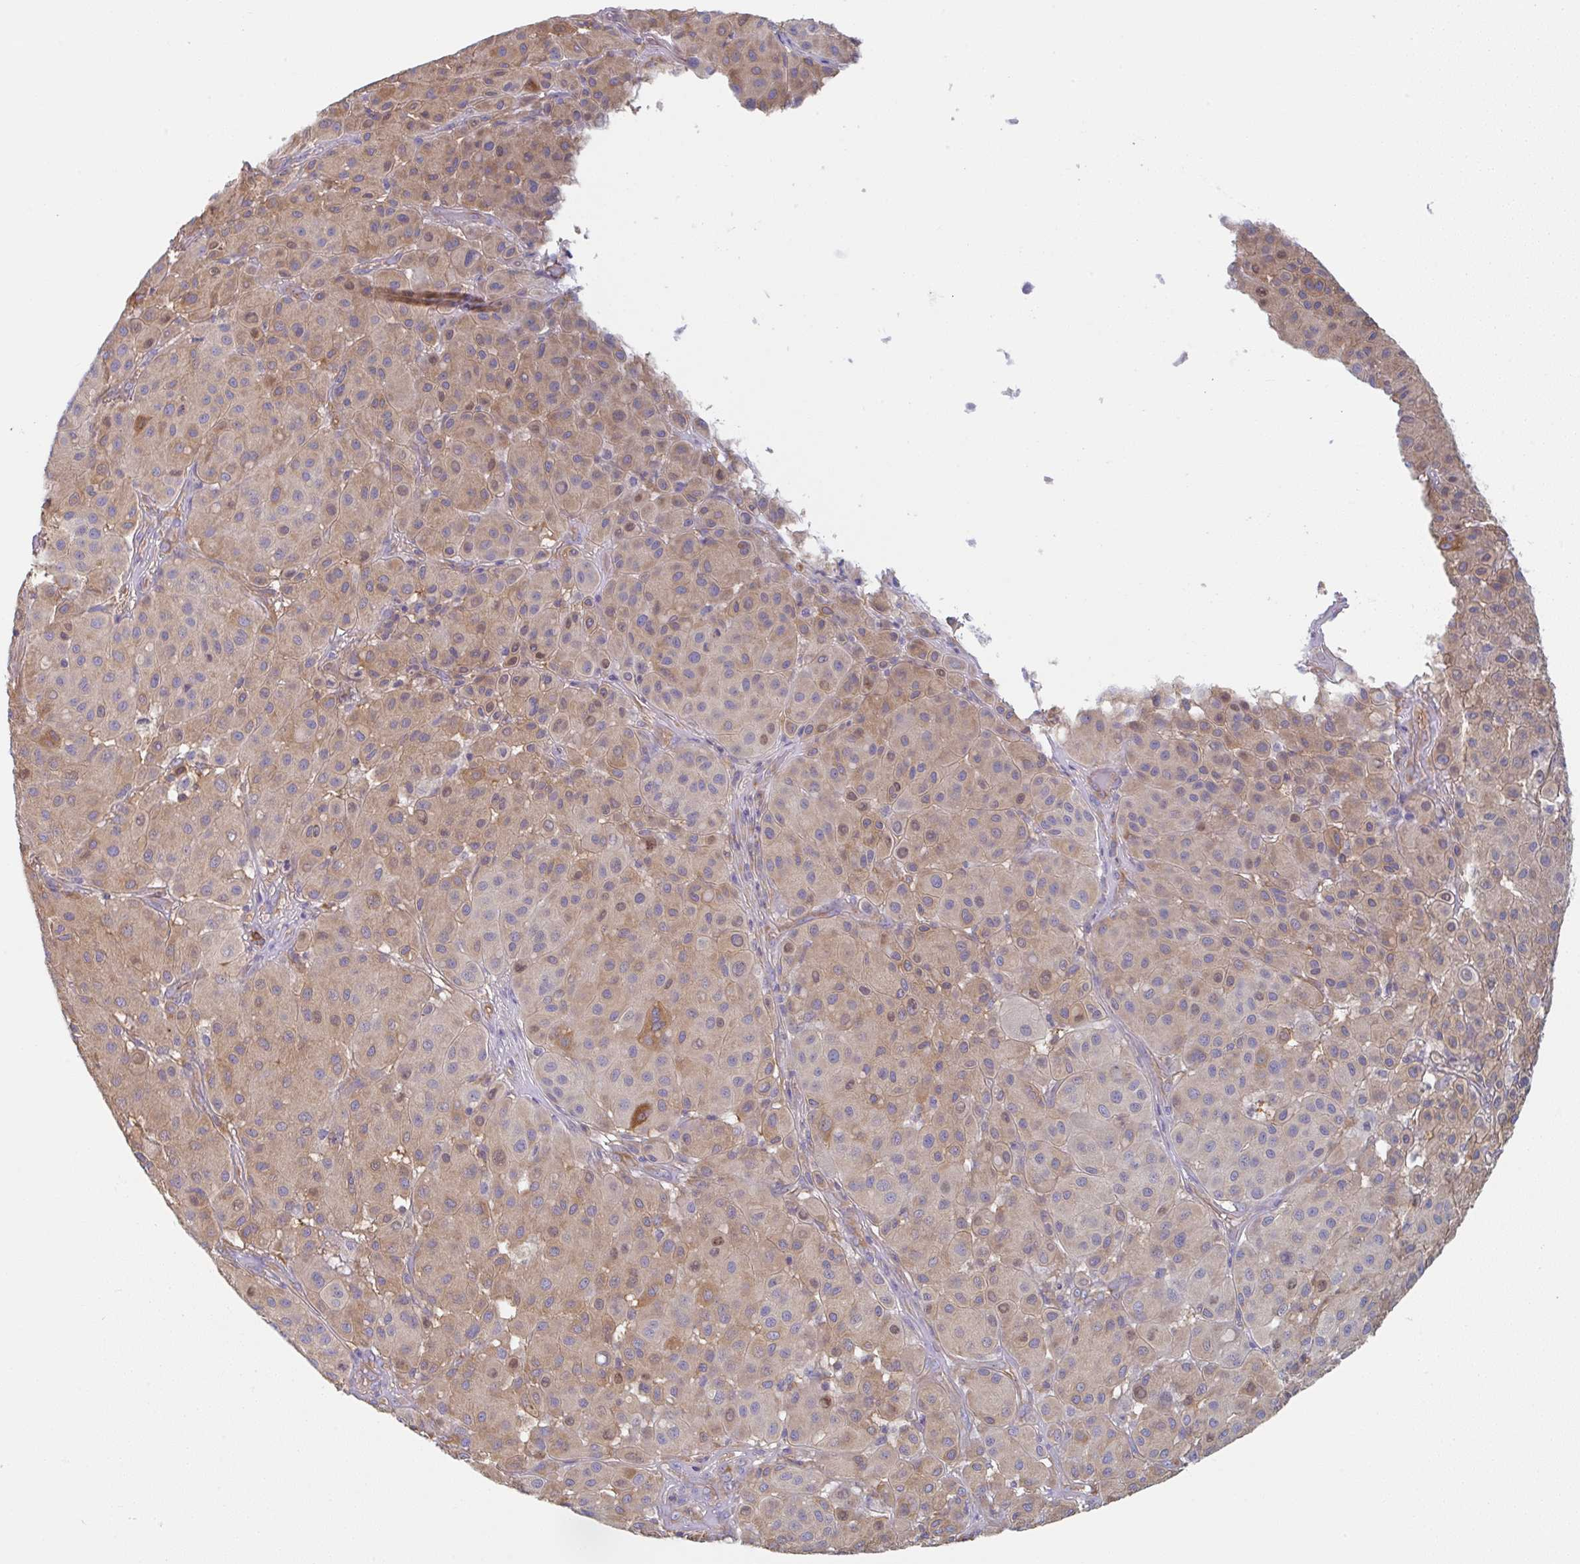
{"staining": {"intensity": "weak", "quantity": "25%-75%", "location": "cytoplasmic/membranous,nuclear"}, "tissue": "melanoma", "cell_type": "Tumor cells", "image_type": "cancer", "snomed": [{"axis": "morphology", "description": "Malignant melanoma, Metastatic site"}, {"axis": "topography", "description": "Smooth muscle"}], "caption": "Human malignant melanoma (metastatic site) stained for a protein (brown) reveals weak cytoplasmic/membranous and nuclear positive positivity in about 25%-75% of tumor cells.", "gene": "AMPD2", "patient": {"sex": "male", "age": 41}}